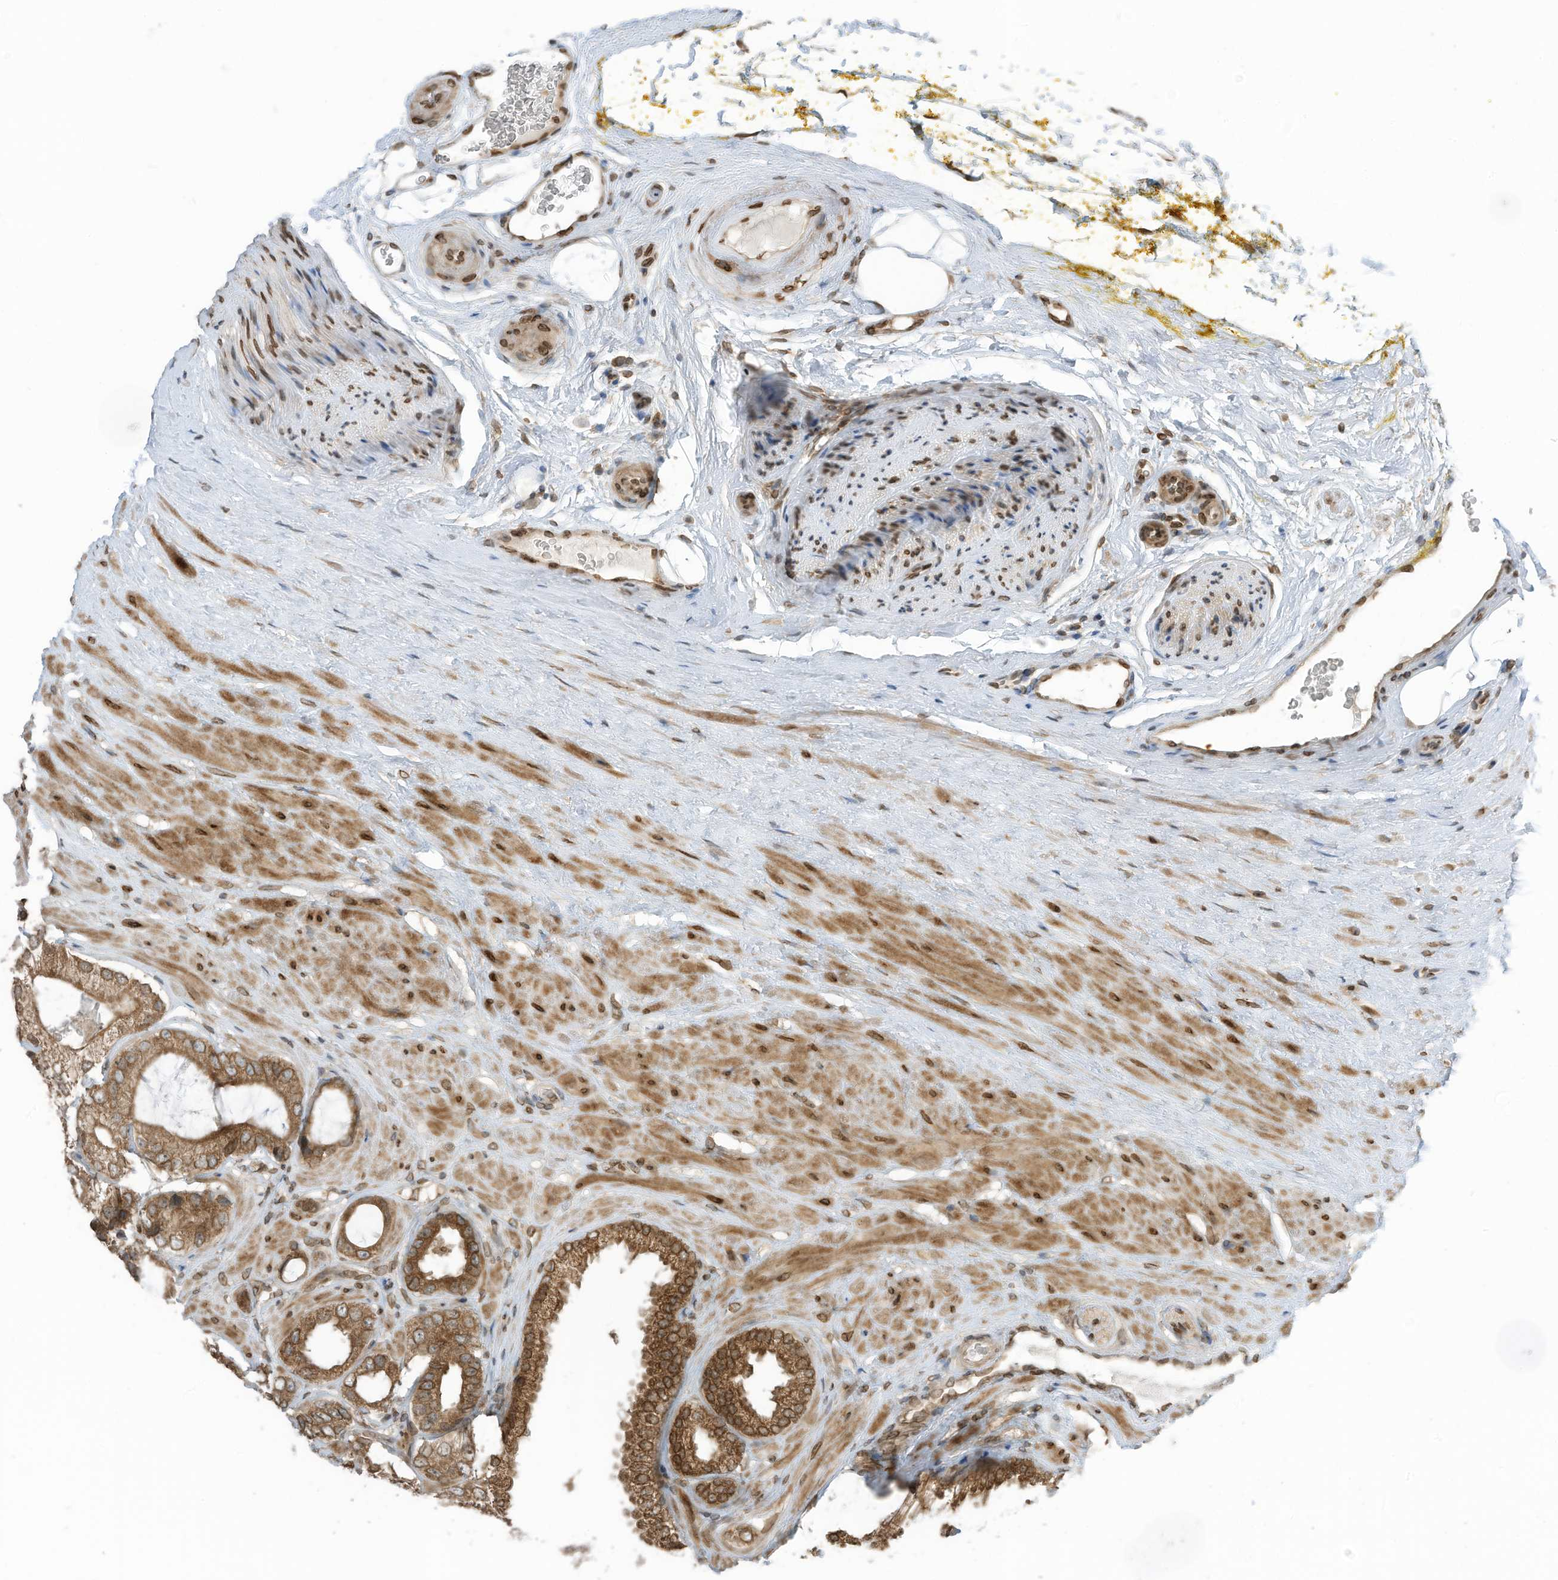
{"staining": {"intensity": "moderate", "quantity": ">75%", "location": "cytoplasmic/membranous,nuclear"}, "tissue": "prostate cancer", "cell_type": "Tumor cells", "image_type": "cancer", "snomed": [{"axis": "morphology", "description": "Adenocarcinoma, High grade"}, {"axis": "topography", "description": "Prostate"}], "caption": "There is medium levels of moderate cytoplasmic/membranous and nuclear staining in tumor cells of prostate cancer (adenocarcinoma (high-grade)), as demonstrated by immunohistochemical staining (brown color).", "gene": "RABL3", "patient": {"sex": "male", "age": 59}}